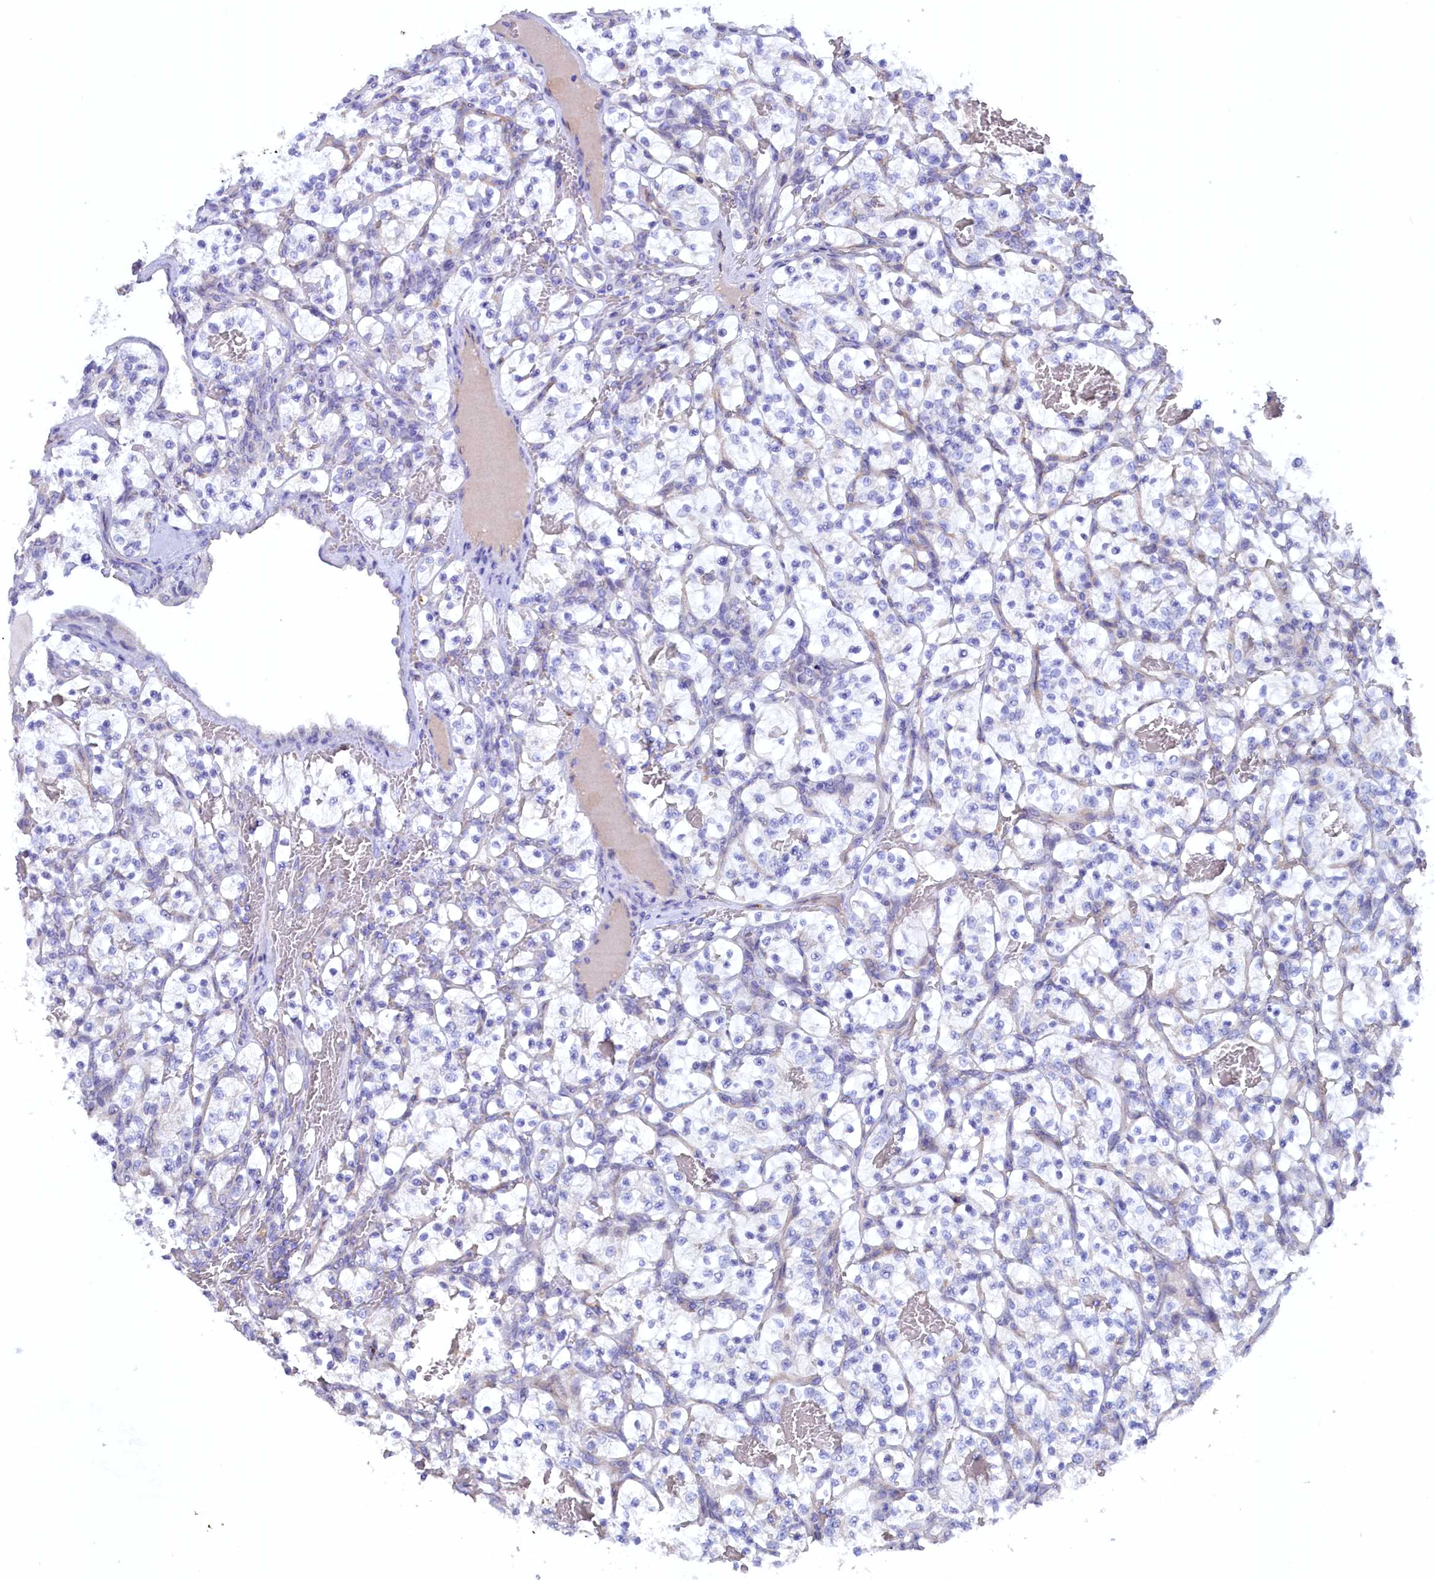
{"staining": {"intensity": "negative", "quantity": "none", "location": "none"}, "tissue": "renal cancer", "cell_type": "Tumor cells", "image_type": "cancer", "snomed": [{"axis": "morphology", "description": "Adenocarcinoma, NOS"}, {"axis": "topography", "description": "Kidney"}], "caption": "The image demonstrates no staining of tumor cells in renal cancer (adenocarcinoma).", "gene": "ZSWIM4", "patient": {"sex": "female", "age": 57}}